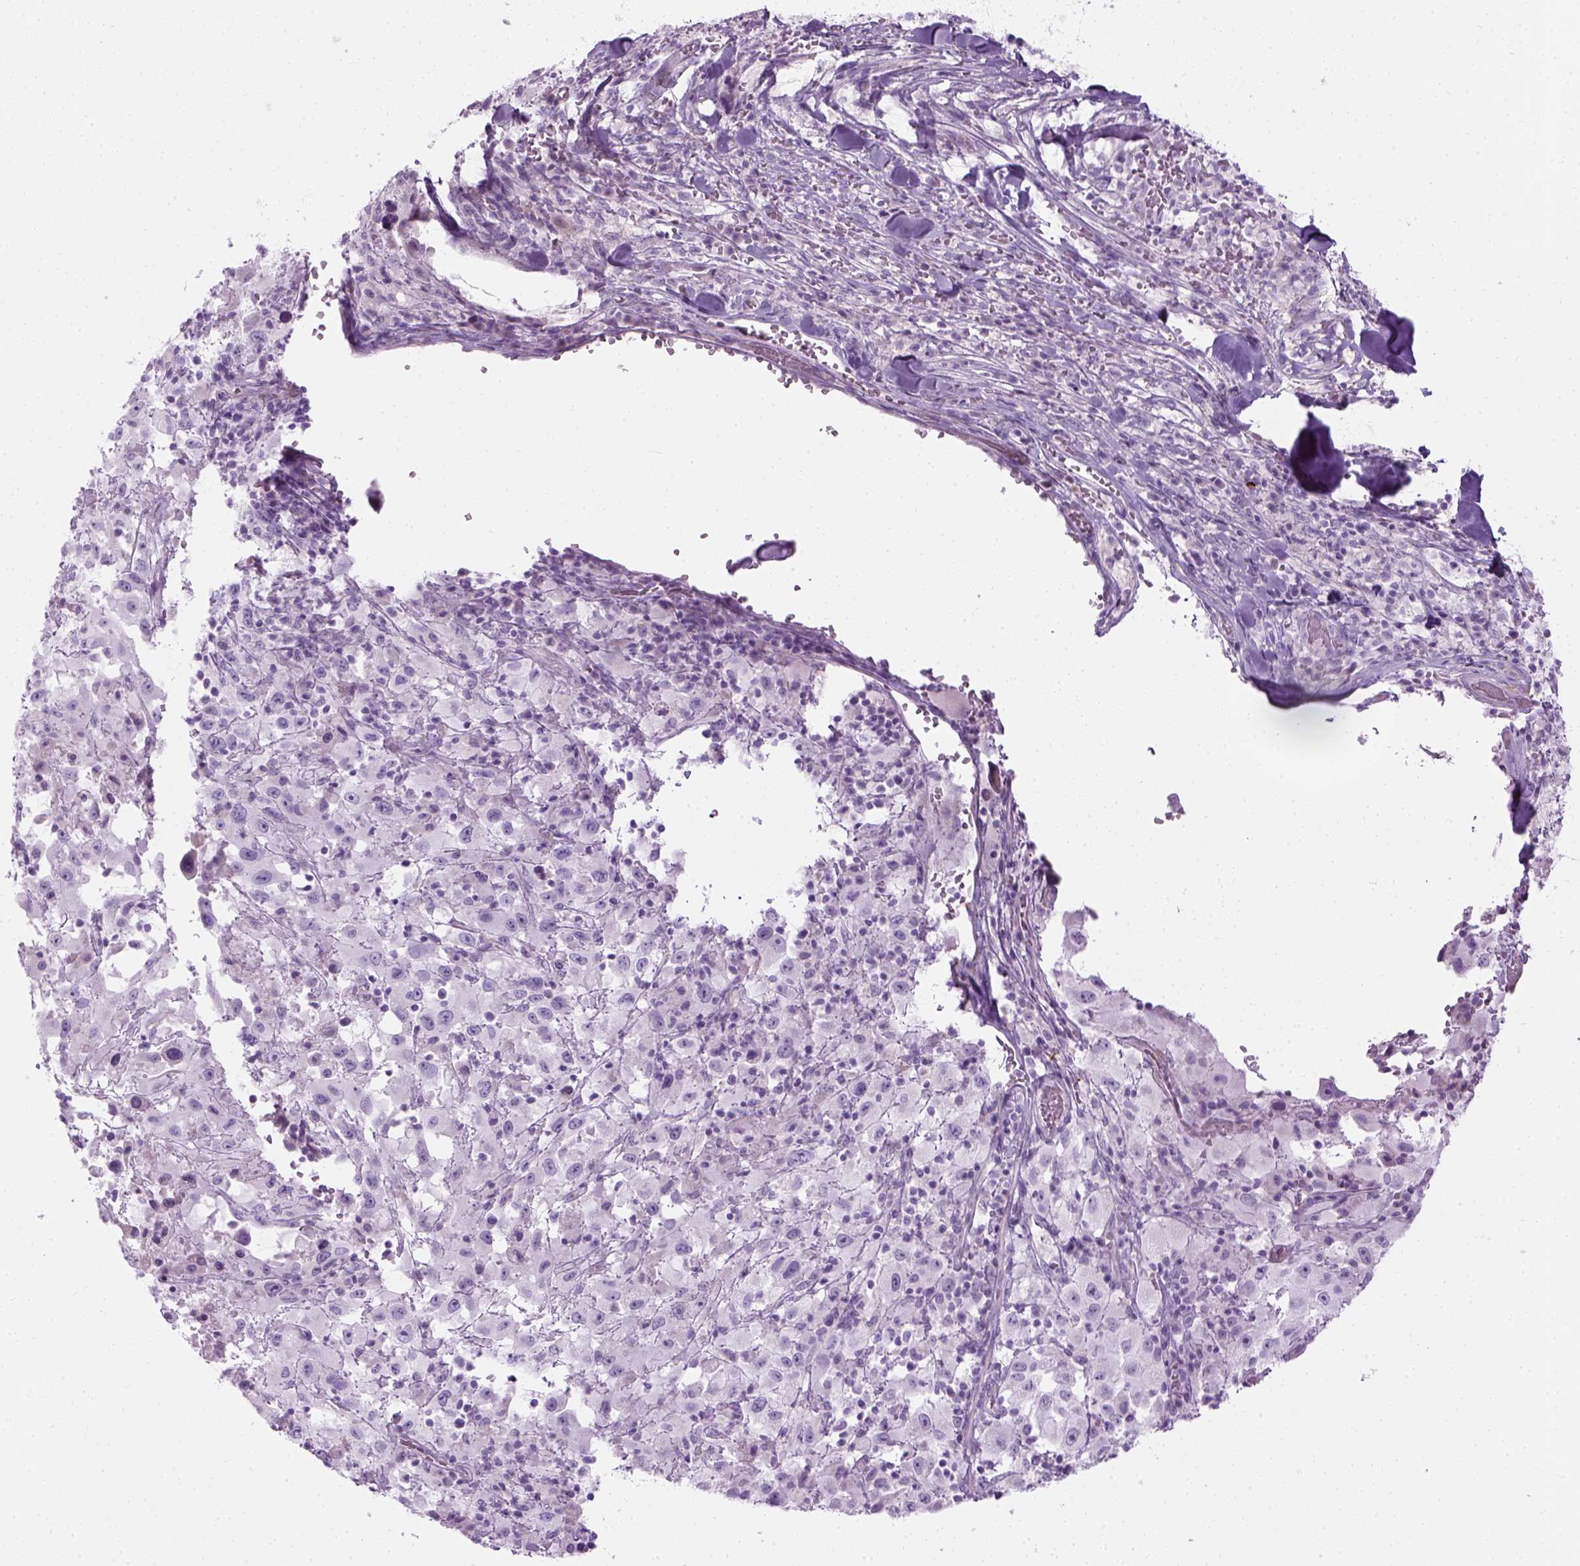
{"staining": {"intensity": "negative", "quantity": "none", "location": "none"}, "tissue": "melanoma", "cell_type": "Tumor cells", "image_type": "cancer", "snomed": [{"axis": "morphology", "description": "Malignant melanoma, Metastatic site"}, {"axis": "topography", "description": "Soft tissue"}], "caption": "An immunohistochemistry histopathology image of malignant melanoma (metastatic site) is shown. There is no staining in tumor cells of malignant melanoma (metastatic site).", "gene": "CIBAR2", "patient": {"sex": "male", "age": 50}}